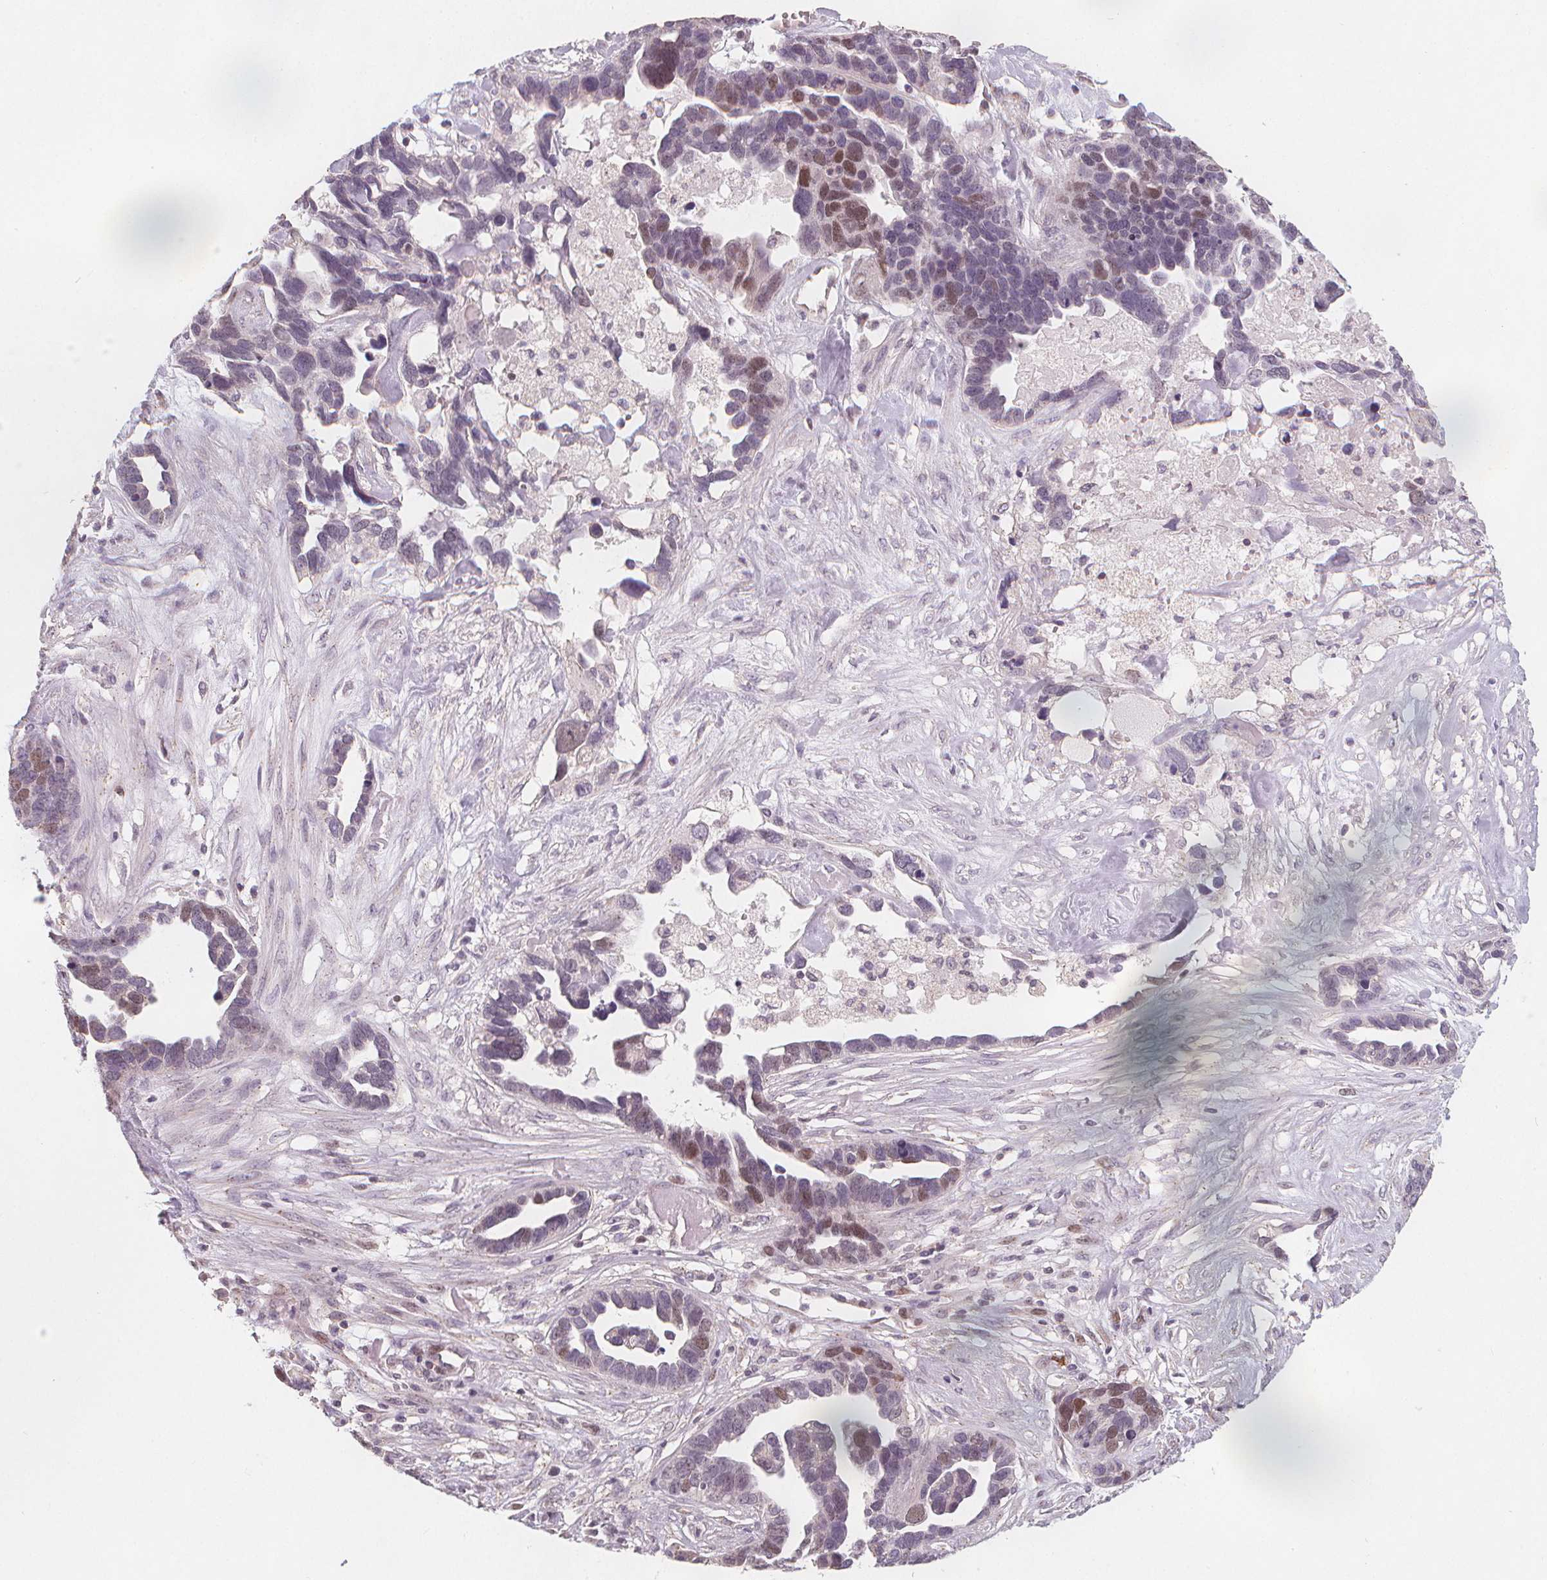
{"staining": {"intensity": "weak", "quantity": "25%-75%", "location": "nuclear"}, "tissue": "ovarian cancer", "cell_type": "Tumor cells", "image_type": "cancer", "snomed": [{"axis": "morphology", "description": "Cystadenocarcinoma, serous, NOS"}, {"axis": "topography", "description": "Ovary"}], "caption": "This is a photomicrograph of immunohistochemistry (IHC) staining of ovarian cancer (serous cystadenocarcinoma), which shows weak staining in the nuclear of tumor cells.", "gene": "TIPIN", "patient": {"sex": "female", "age": 54}}